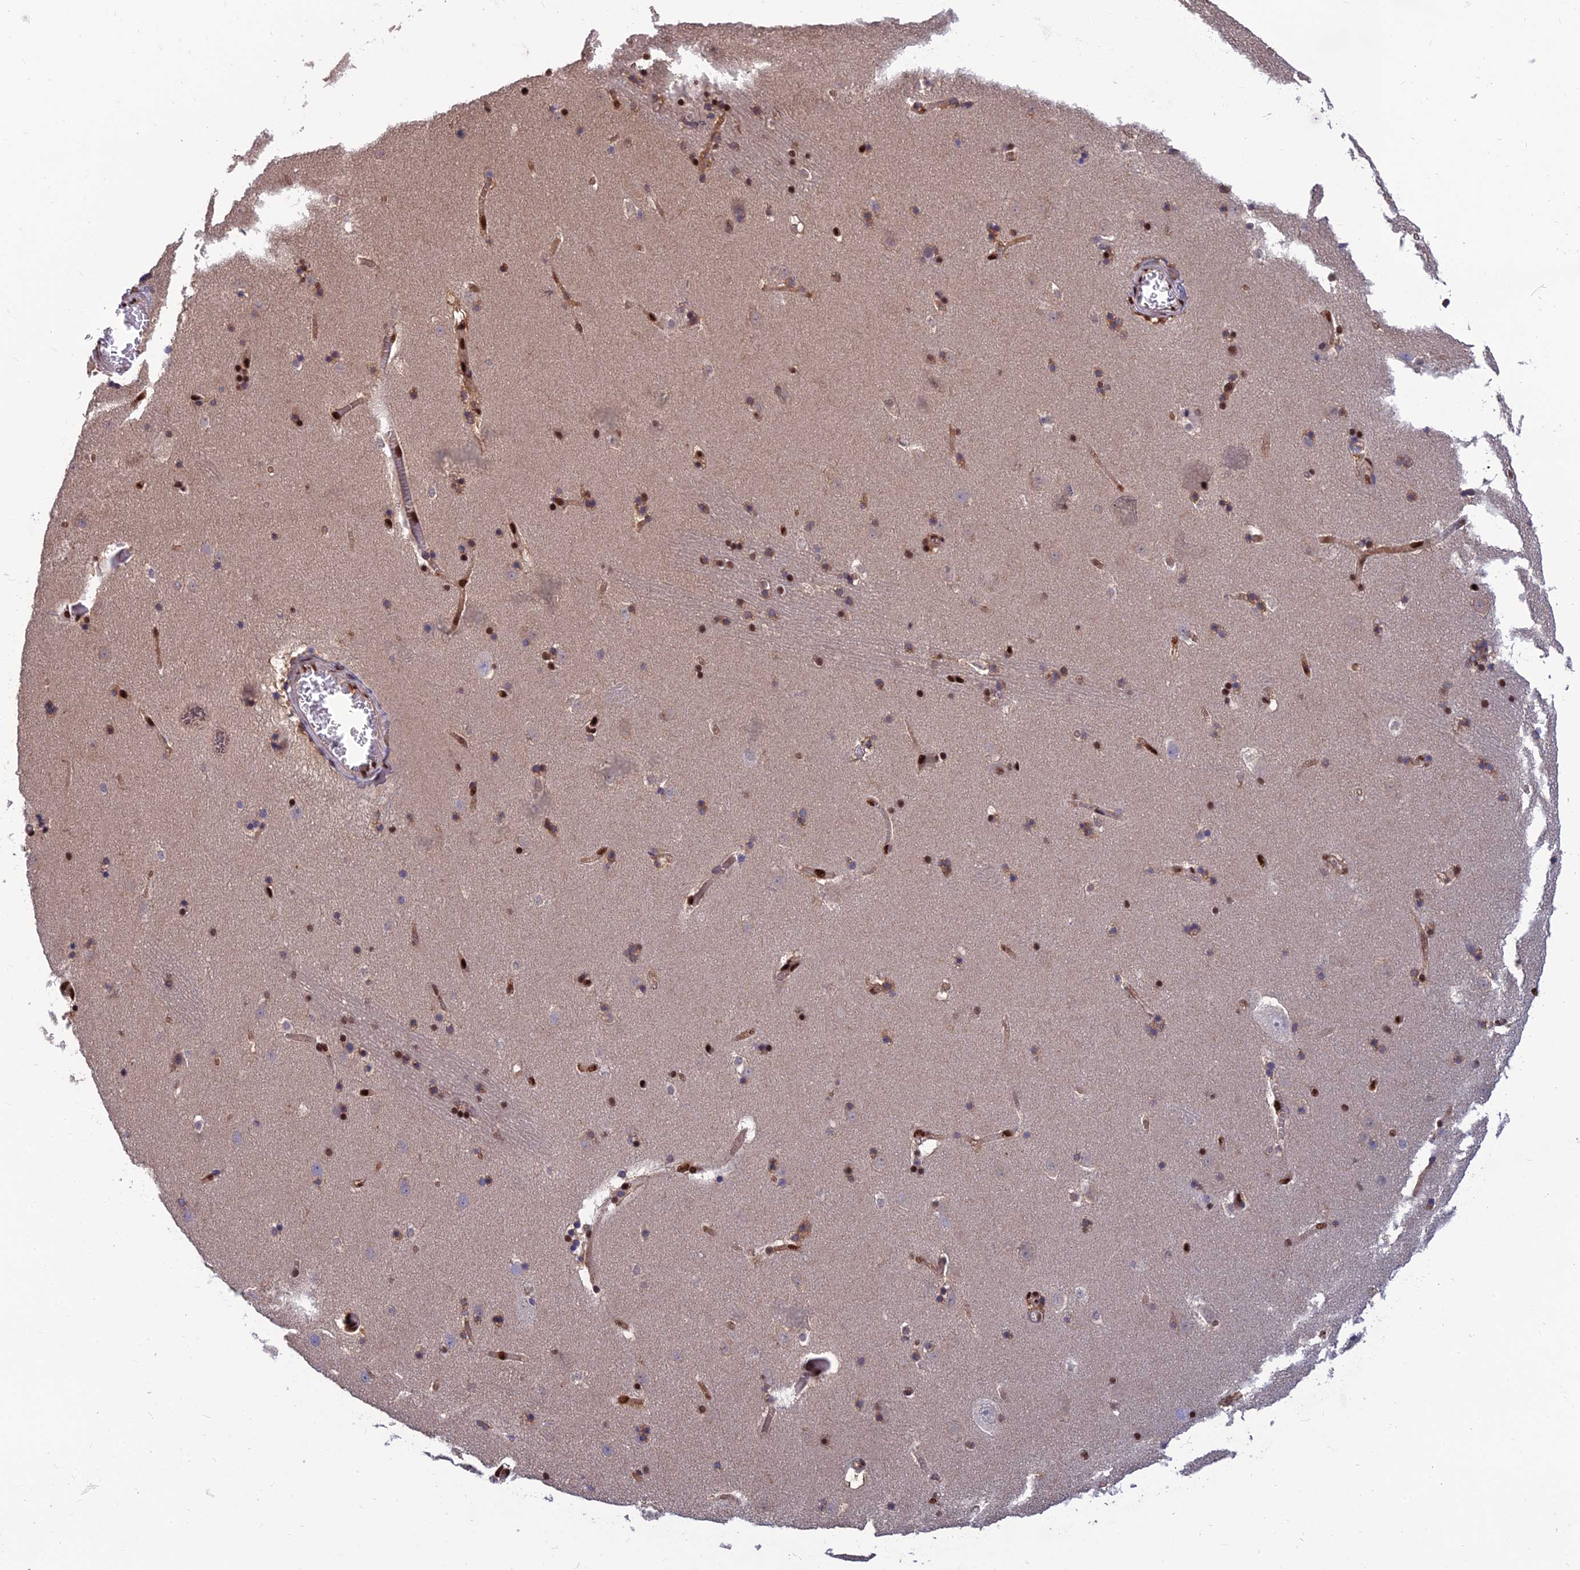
{"staining": {"intensity": "strong", "quantity": "25%-75%", "location": "nuclear"}, "tissue": "caudate", "cell_type": "Glial cells", "image_type": "normal", "snomed": [{"axis": "morphology", "description": "Normal tissue, NOS"}, {"axis": "topography", "description": "Lateral ventricle wall"}], "caption": "Brown immunohistochemical staining in unremarkable human caudate reveals strong nuclear staining in approximately 25%-75% of glial cells. (Brightfield microscopy of DAB IHC at high magnification).", "gene": "DNPEP", "patient": {"sex": "male", "age": 45}}